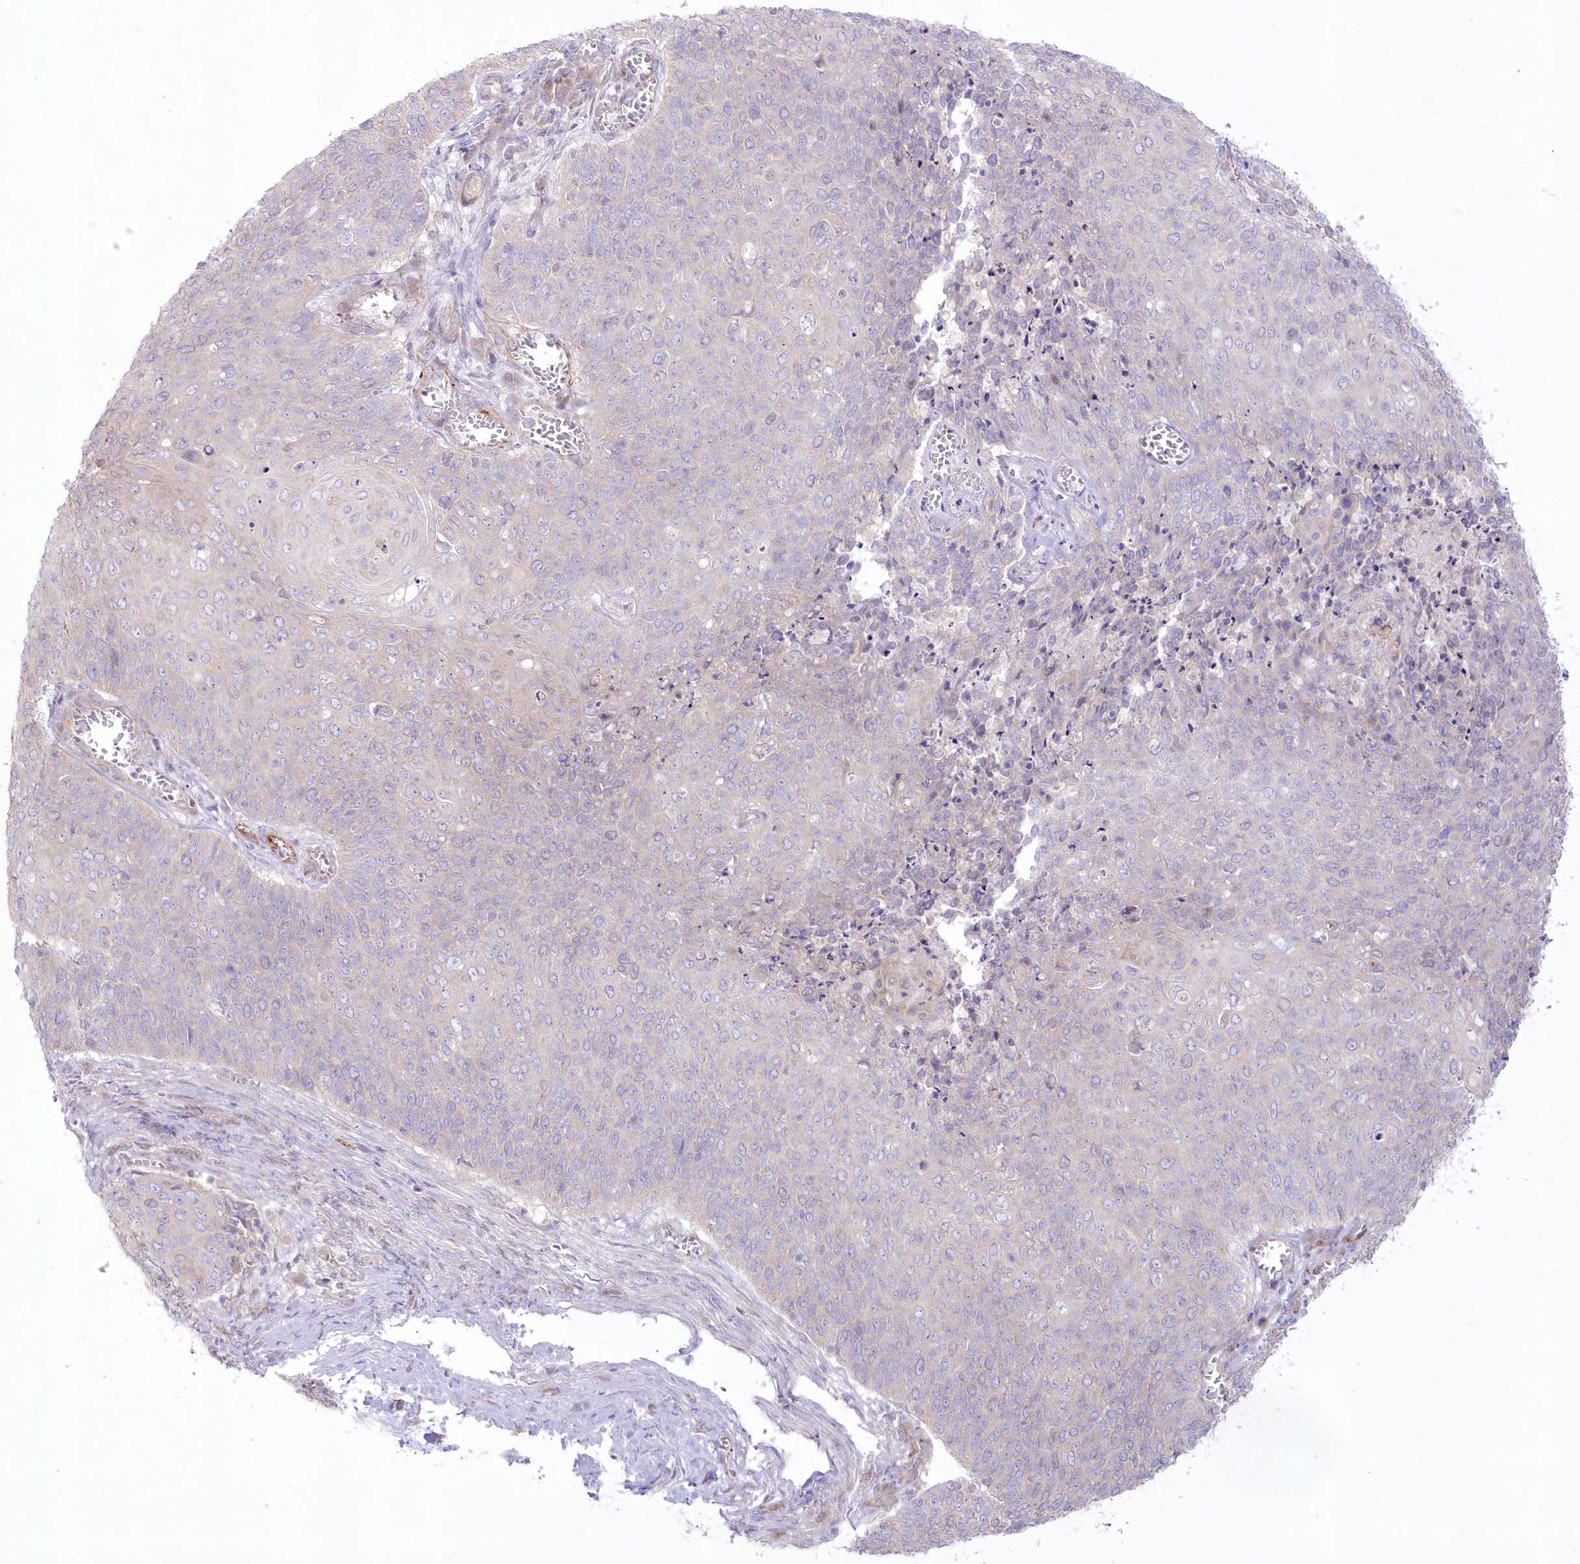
{"staining": {"intensity": "negative", "quantity": "none", "location": "none"}, "tissue": "cervical cancer", "cell_type": "Tumor cells", "image_type": "cancer", "snomed": [{"axis": "morphology", "description": "Squamous cell carcinoma, NOS"}, {"axis": "topography", "description": "Cervix"}], "caption": "This is an IHC histopathology image of human cervical cancer. There is no expression in tumor cells.", "gene": "ZNF843", "patient": {"sex": "female", "age": 39}}